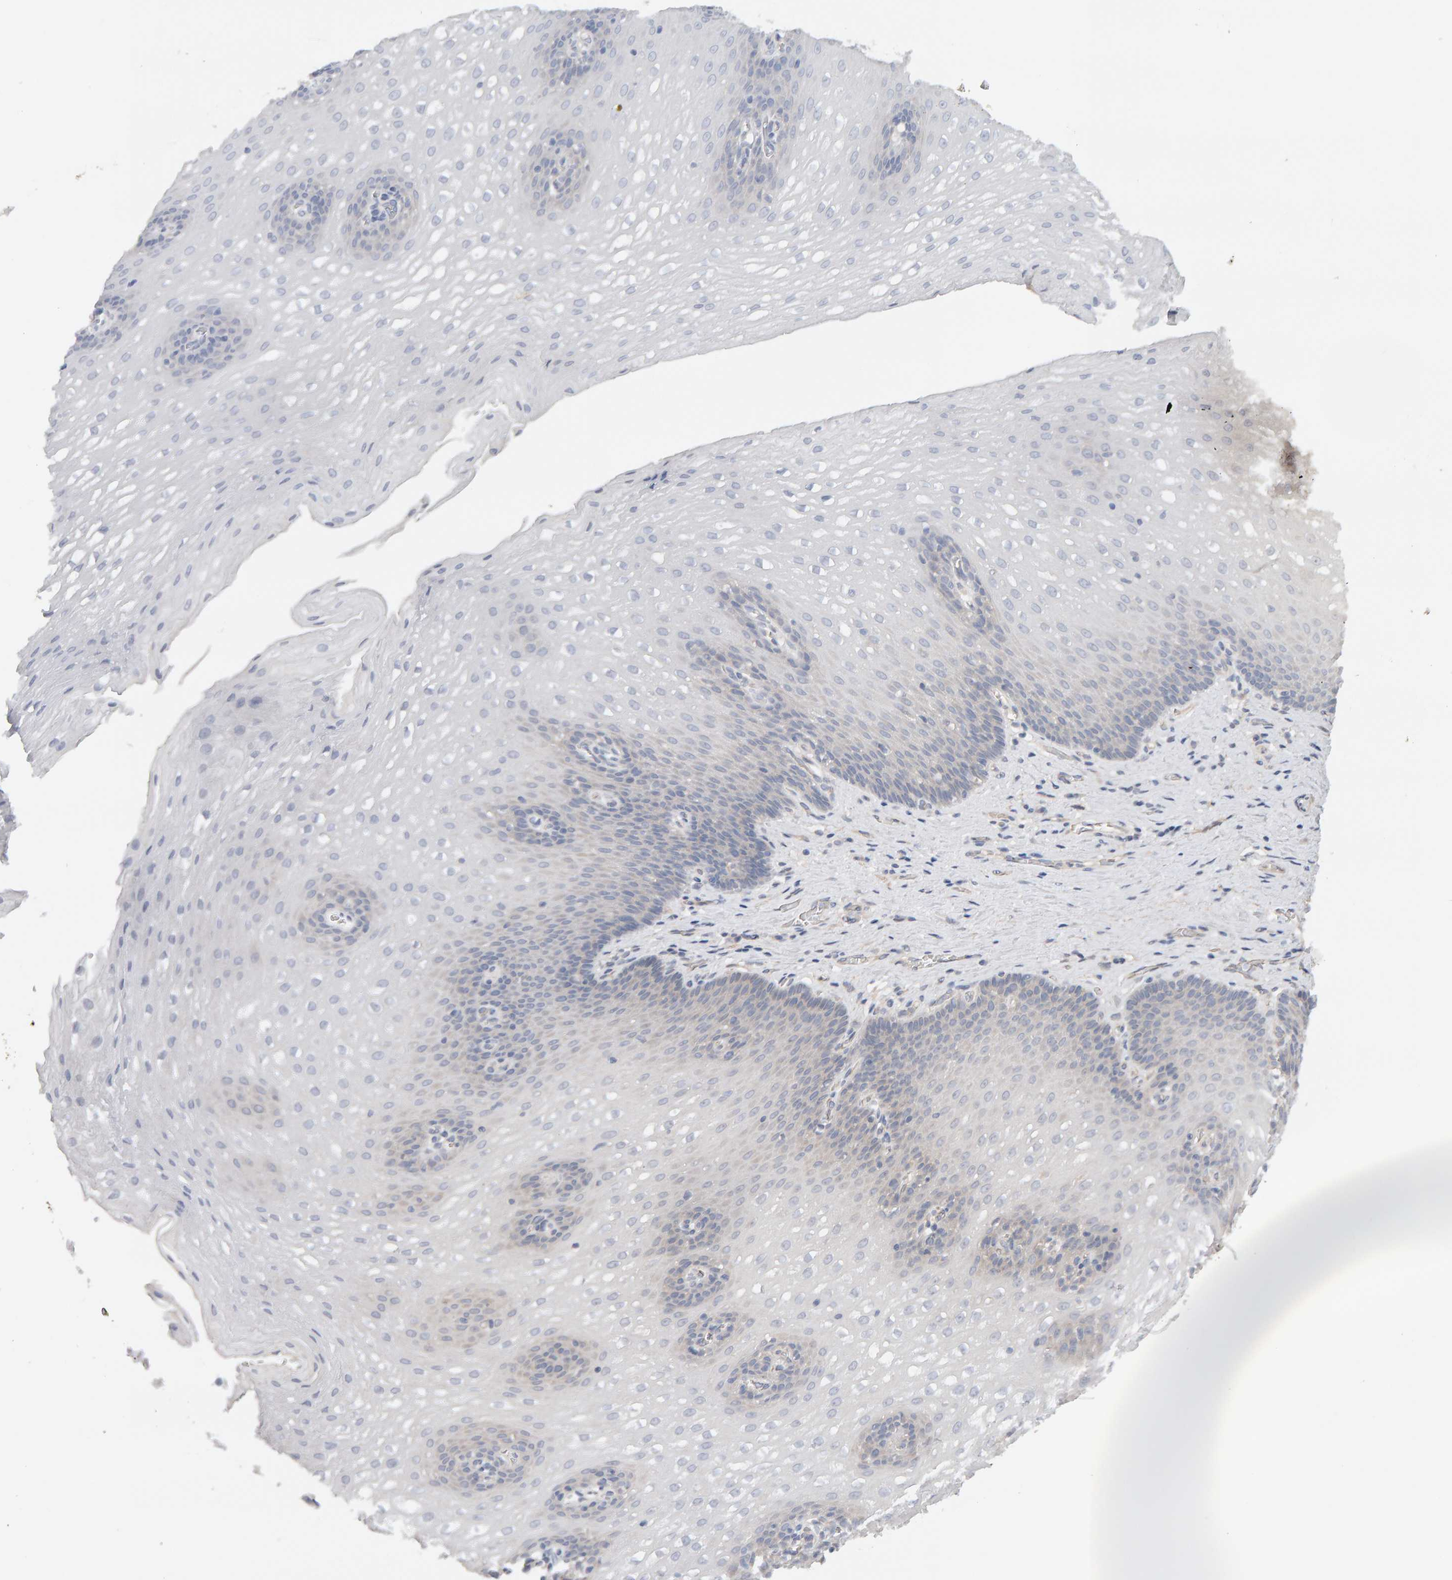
{"staining": {"intensity": "negative", "quantity": "none", "location": "none"}, "tissue": "esophagus", "cell_type": "Squamous epithelial cells", "image_type": "normal", "snomed": [{"axis": "morphology", "description": "Normal tissue, NOS"}, {"axis": "topography", "description": "Esophagus"}], "caption": "An immunohistochemistry (IHC) micrograph of unremarkable esophagus is shown. There is no staining in squamous epithelial cells of esophagus.", "gene": "PPP1R16A", "patient": {"sex": "male", "age": 48}}